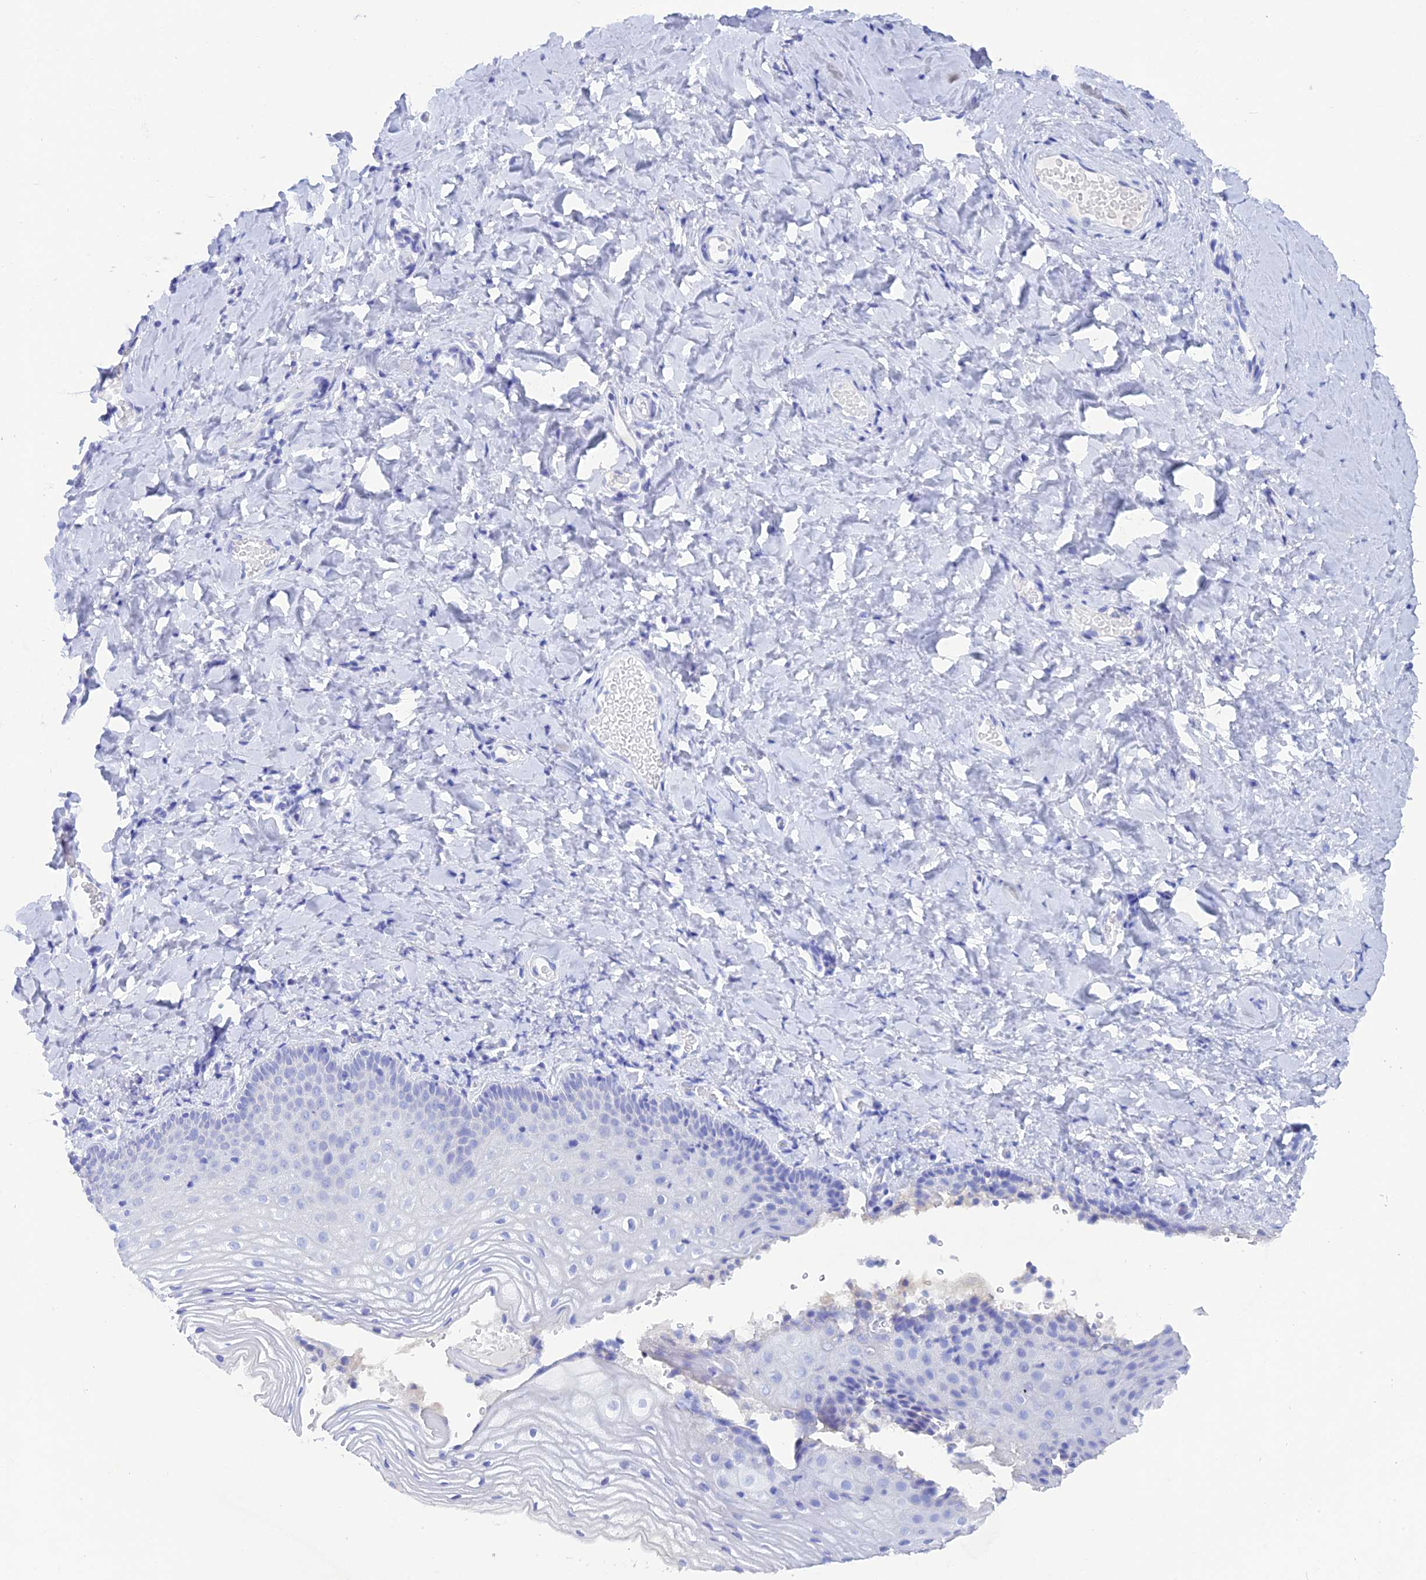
{"staining": {"intensity": "negative", "quantity": "none", "location": "none"}, "tissue": "vagina", "cell_type": "Squamous epithelial cells", "image_type": "normal", "snomed": [{"axis": "morphology", "description": "Normal tissue, NOS"}, {"axis": "topography", "description": "Vagina"}], "caption": "This is an IHC photomicrograph of unremarkable vagina. There is no positivity in squamous epithelial cells.", "gene": "REG1A", "patient": {"sex": "female", "age": 60}}